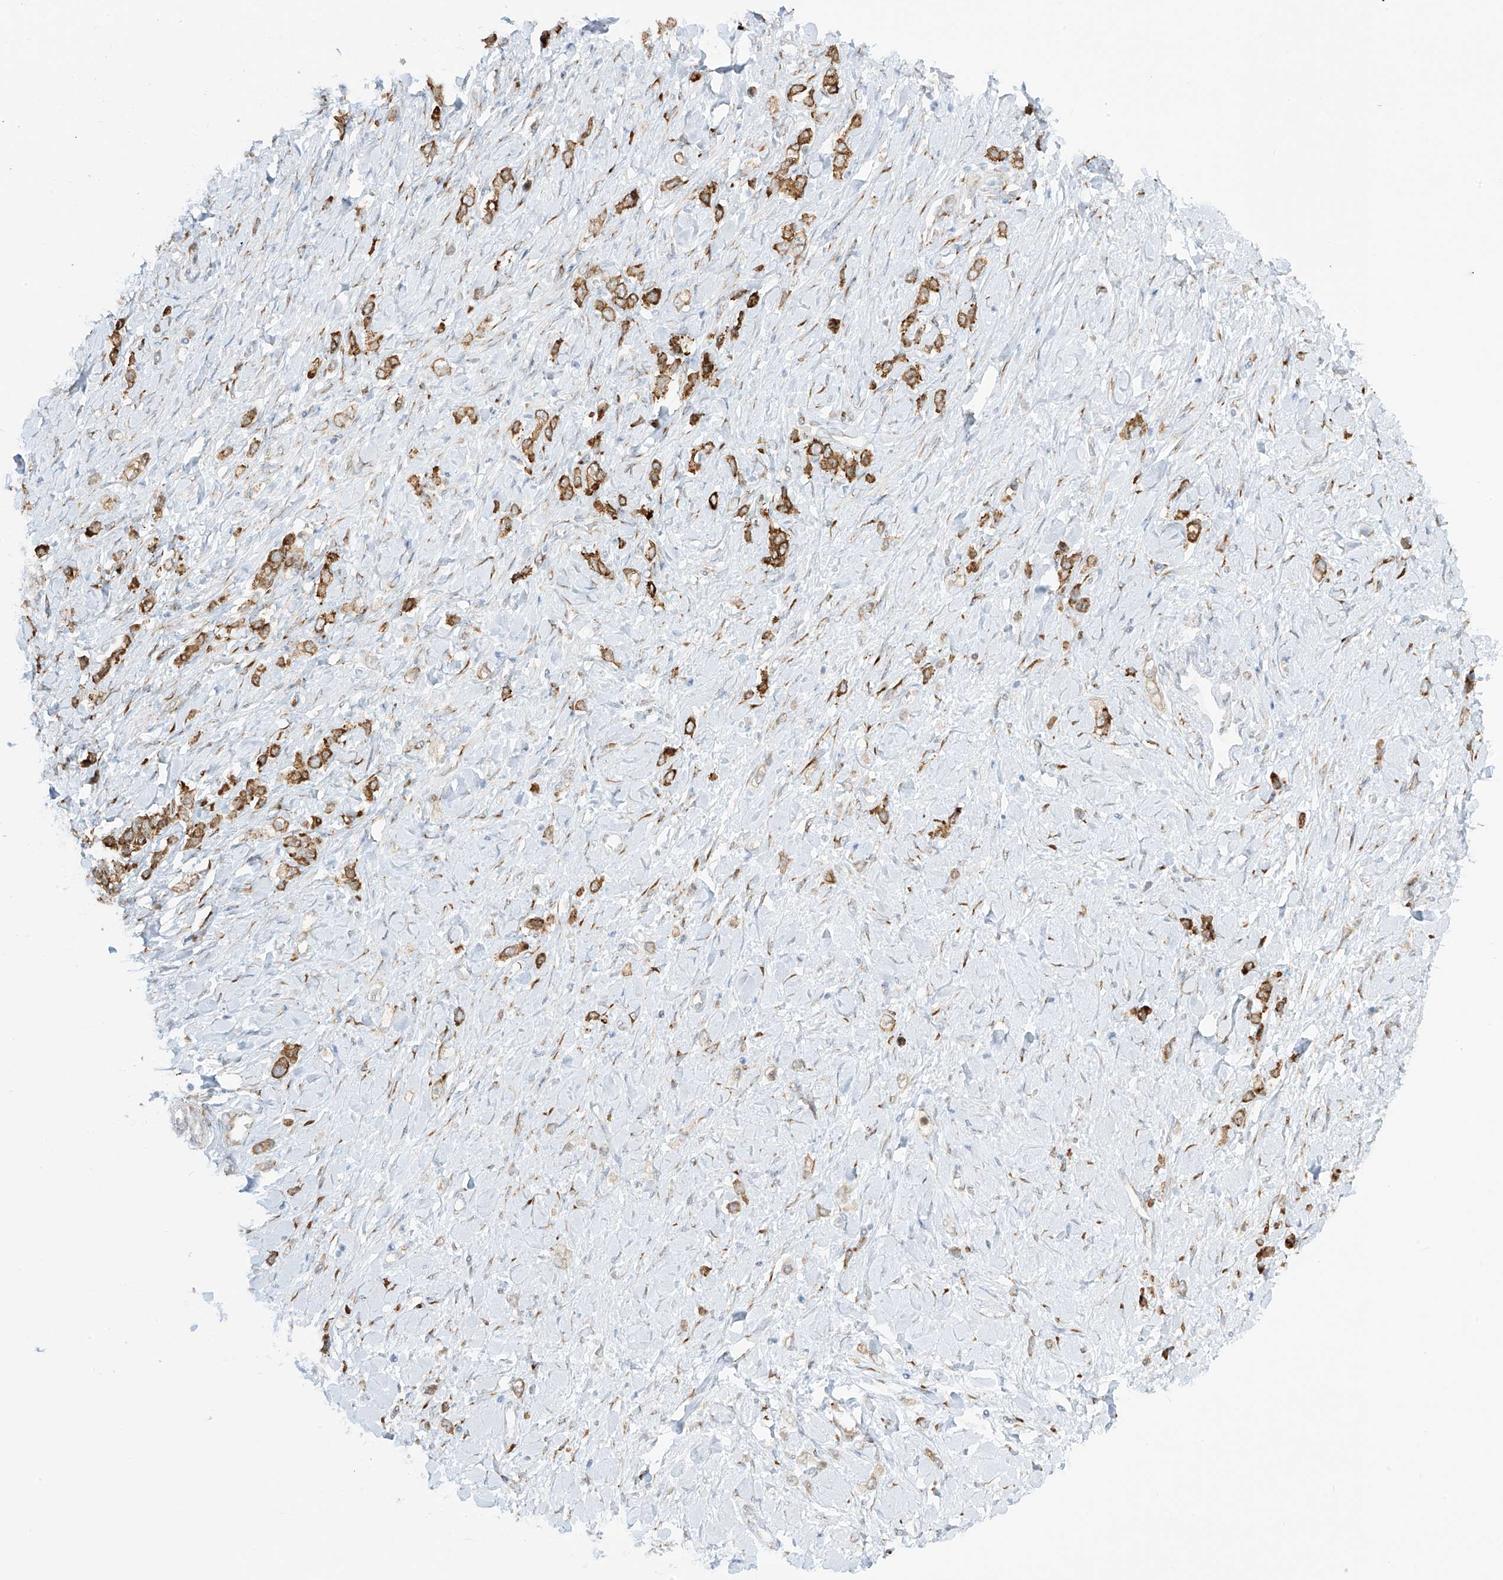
{"staining": {"intensity": "strong", "quantity": ">75%", "location": "cytoplasmic/membranous"}, "tissue": "stomach cancer", "cell_type": "Tumor cells", "image_type": "cancer", "snomed": [{"axis": "morphology", "description": "Normal tissue, NOS"}, {"axis": "morphology", "description": "Adenocarcinoma, NOS"}, {"axis": "topography", "description": "Stomach, upper"}, {"axis": "topography", "description": "Stomach"}], "caption": "There is high levels of strong cytoplasmic/membranous staining in tumor cells of stomach cancer, as demonstrated by immunohistochemical staining (brown color).", "gene": "LRRC59", "patient": {"sex": "female", "age": 65}}